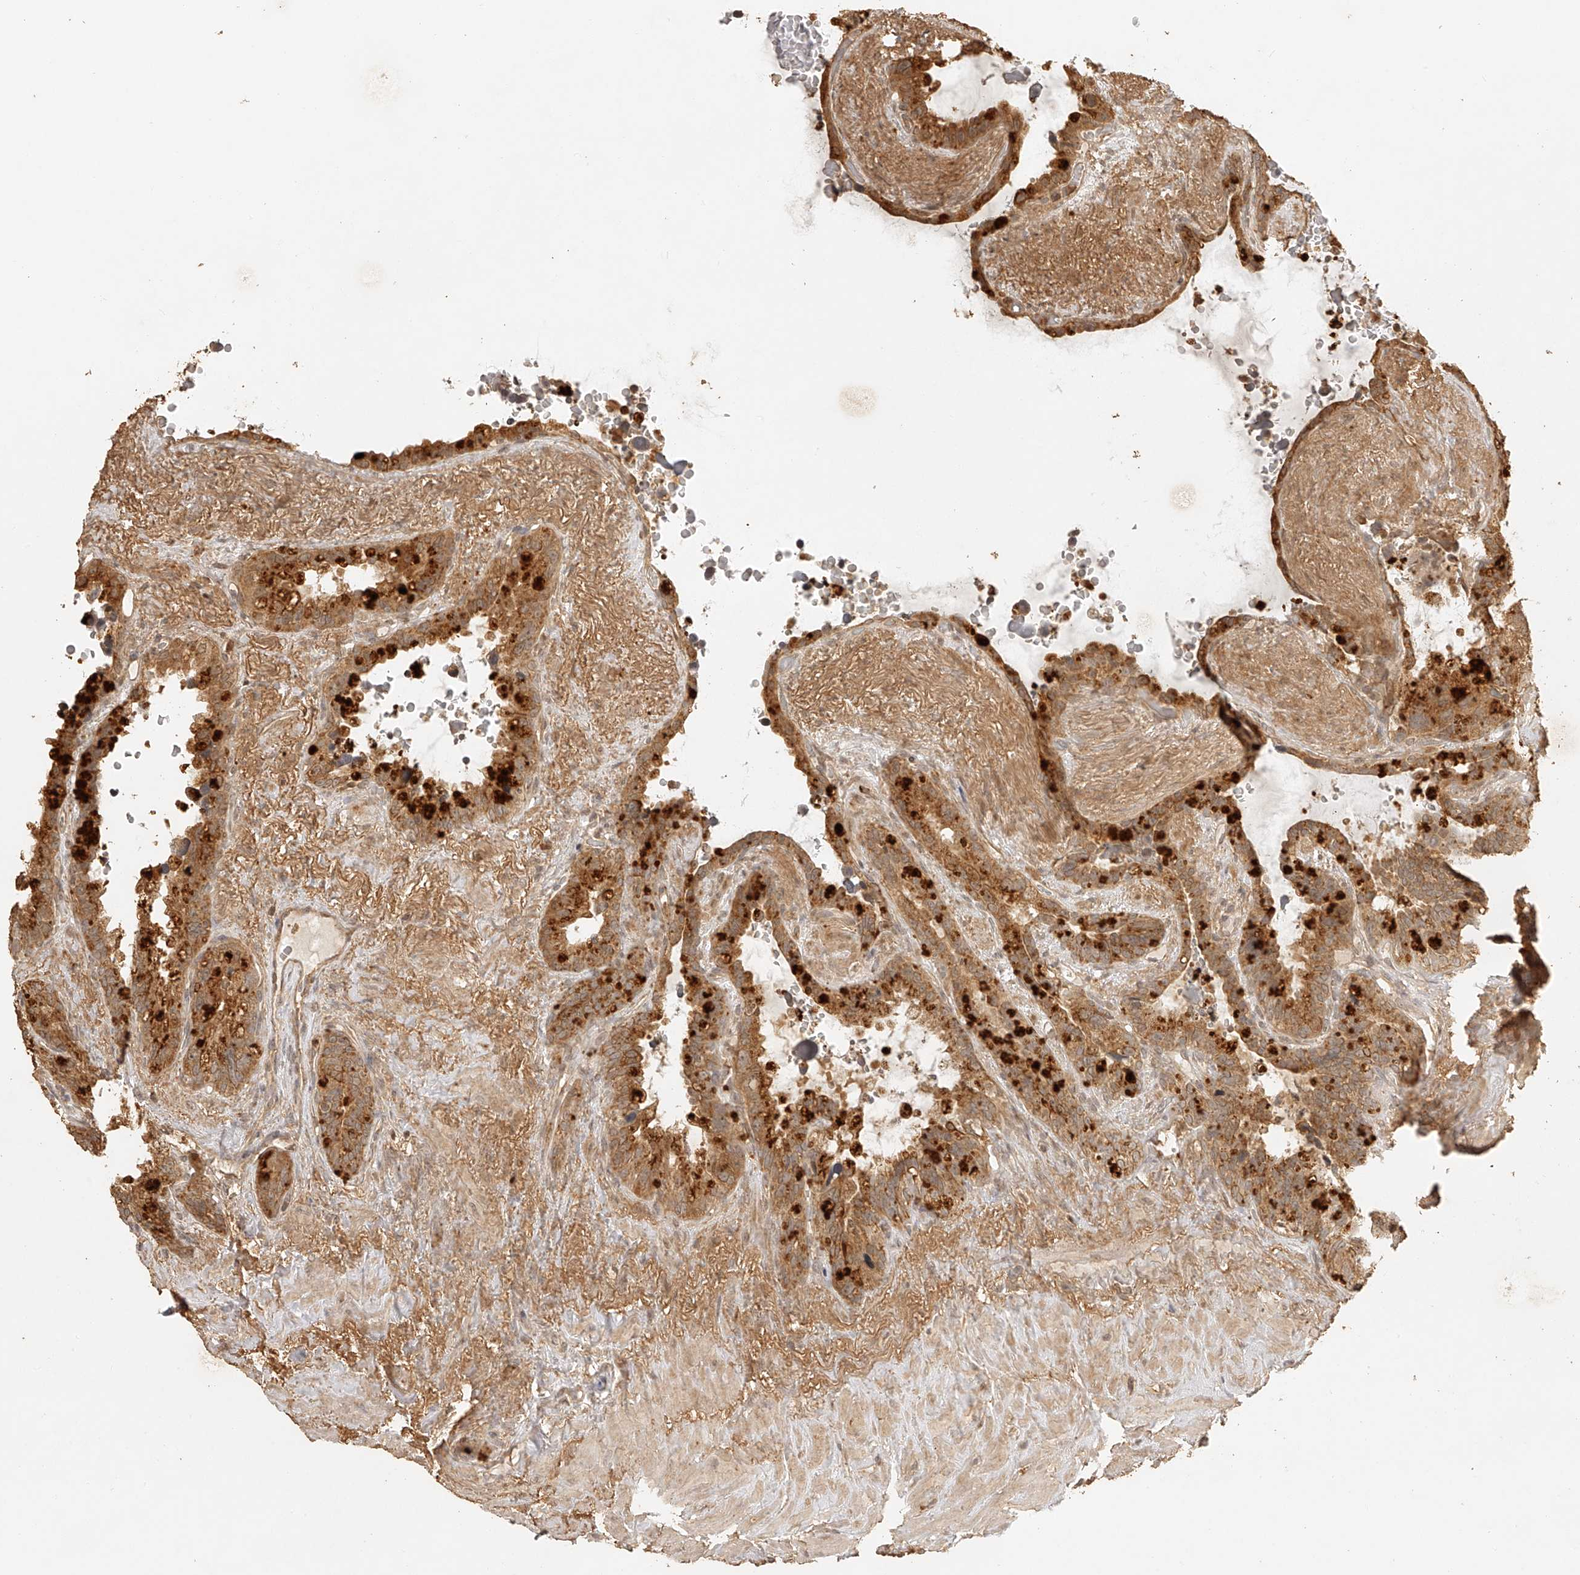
{"staining": {"intensity": "moderate", "quantity": ">75%", "location": "cytoplasmic/membranous"}, "tissue": "seminal vesicle", "cell_type": "Glandular cells", "image_type": "normal", "snomed": [{"axis": "morphology", "description": "Normal tissue, NOS"}, {"axis": "topography", "description": "Seminal veicle"}], "caption": "Brown immunohistochemical staining in unremarkable seminal vesicle exhibits moderate cytoplasmic/membranous positivity in approximately >75% of glandular cells. The protein is stained brown, and the nuclei are stained in blue (DAB IHC with brightfield microscopy, high magnification).", "gene": "BCL2L11", "patient": {"sex": "male", "age": 80}}